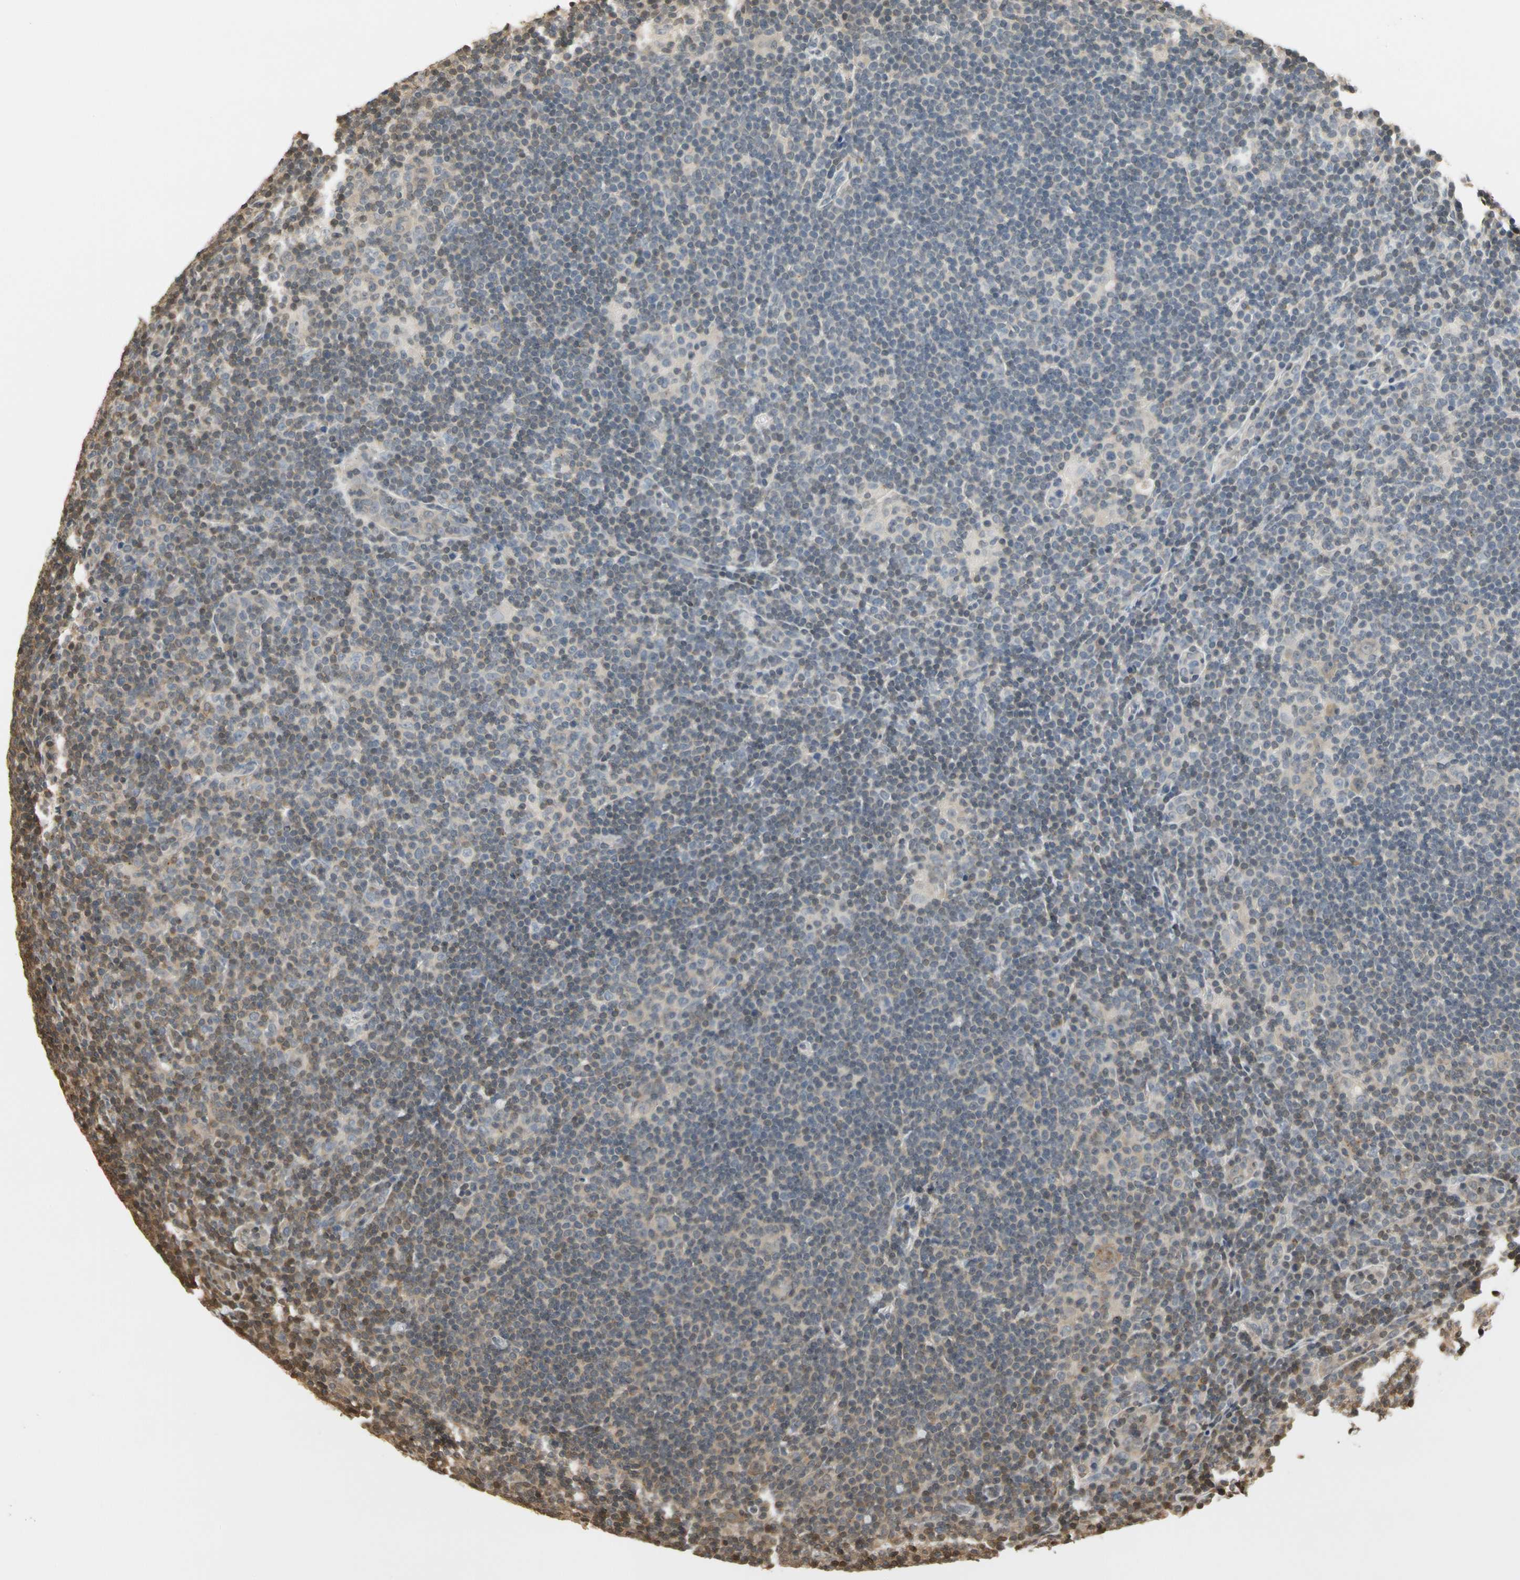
{"staining": {"intensity": "weak", "quantity": ">75%", "location": "cytoplasmic/membranous"}, "tissue": "lymphoma", "cell_type": "Tumor cells", "image_type": "cancer", "snomed": [{"axis": "morphology", "description": "Hodgkin's disease, NOS"}, {"axis": "topography", "description": "Lymph node"}], "caption": "Hodgkin's disease stained for a protein reveals weak cytoplasmic/membranous positivity in tumor cells. The staining was performed using DAB (3,3'-diaminobenzidine) to visualize the protein expression in brown, while the nuclei were stained in blue with hematoxylin (Magnification: 20x).", "gene": "SOD1", "patient": {"sex": "female", "age": 57}}